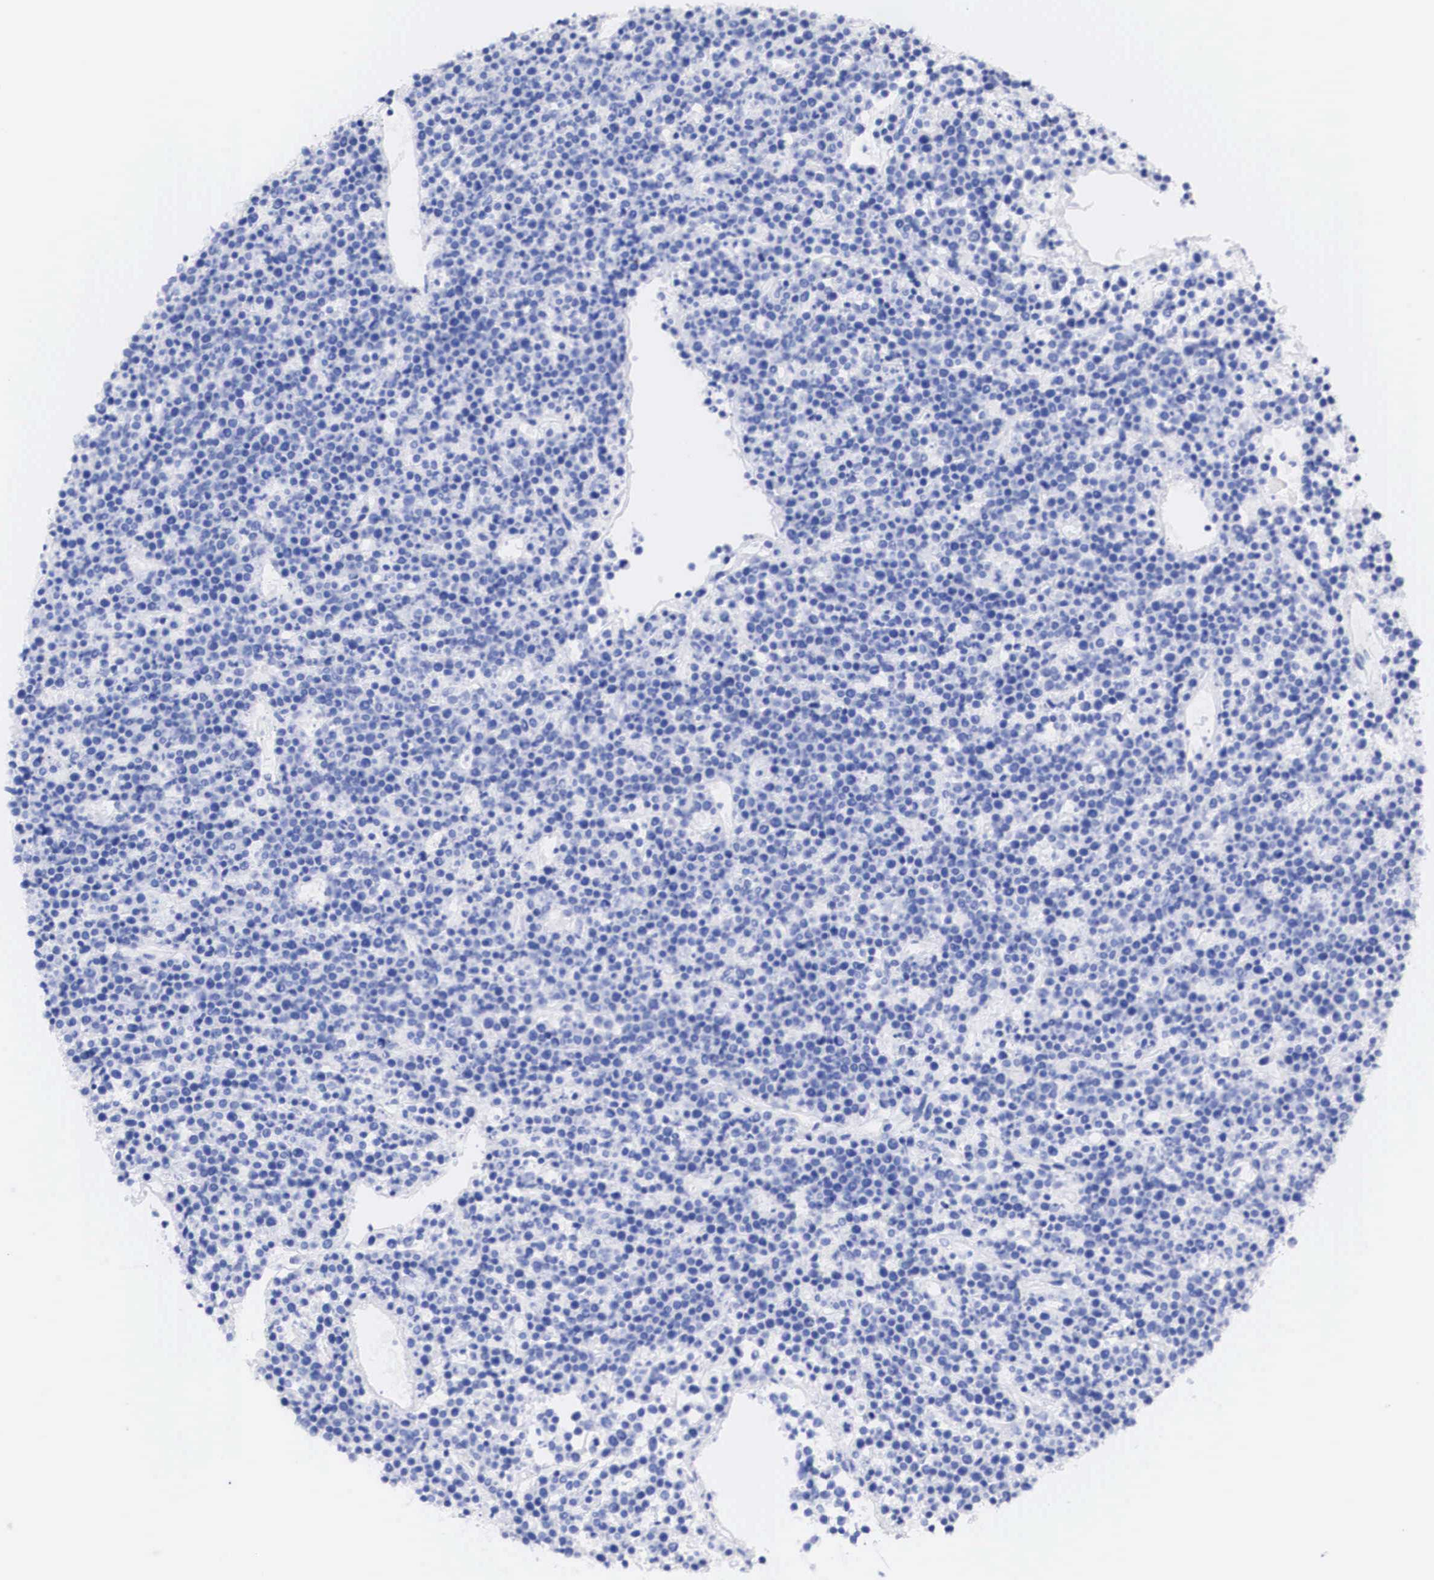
{"staining": {"intensity": "negative", "quantity": "none", "location": "none"}, "tissue": "lymphoma", "cell_type": "Tumor cells", "image_type": "cancer", "snomed": [{"axis": "morphology", "description": "Malignant lymphoma, non-Hodgkin's type, High grade"}, {"axis": "topography", "description": "Ovary"}], "caption": "This is an immunohistochemistry (IHC) histopathology image of malignant lymphoma, non-Hodgkin's type (high-grade). There is no positivity in tumor cells.", "gene": "ERBB2", "patient": {"sex": "female", "age": 56}}